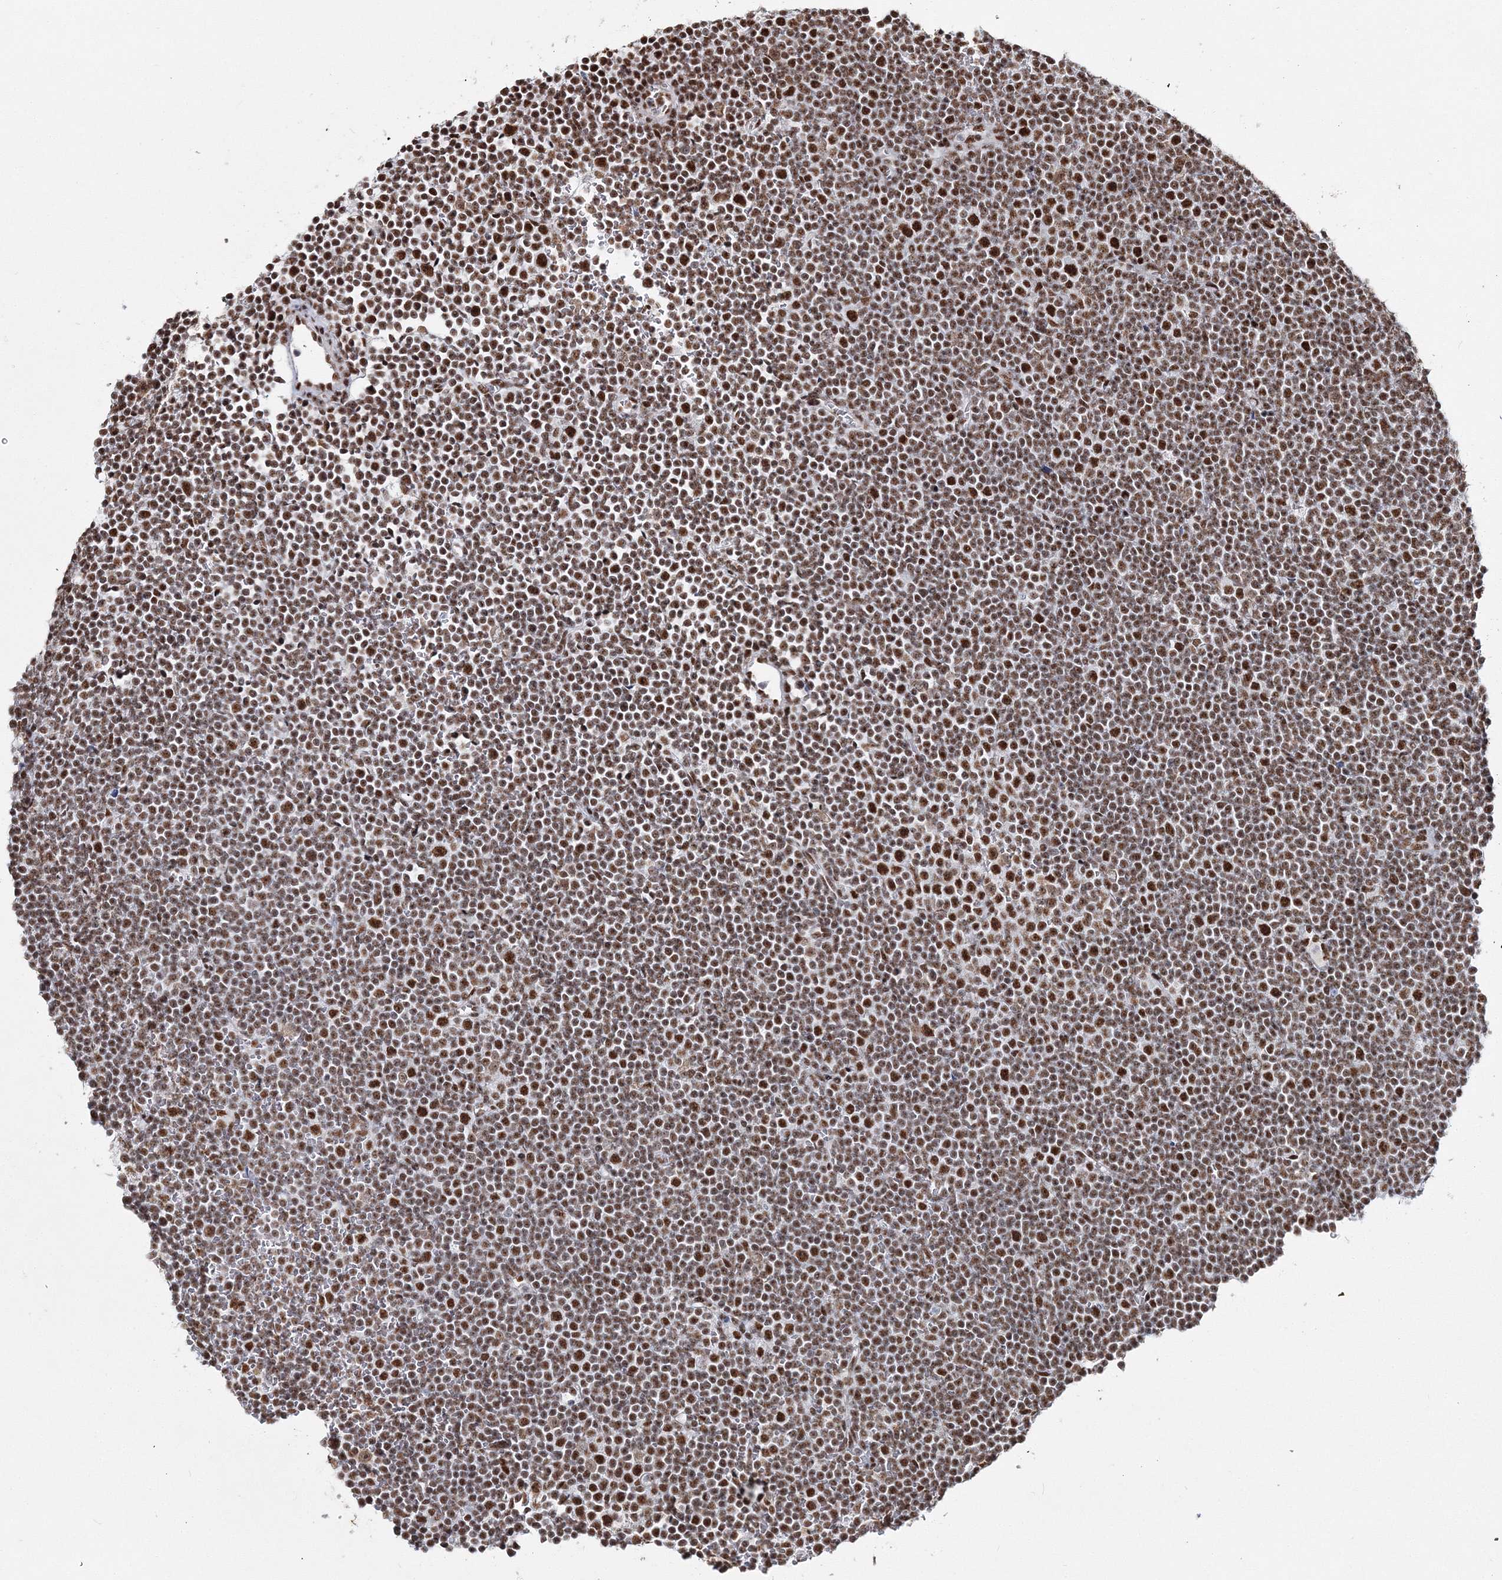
{"staining": {"intensity": "strong", "quantity": ">75%", "location": "nuclear"}, "tissue": "lymphoma", "cell_type": "Tumor cells", "image_type": "cancer", "snomed": [{"axis": "morphology", "description": "Malignant lymphoma, non-Hodgkin's type, Low grade"}, {"axis": "topography", "description": "Lymph node"}], "caption": "Strong nuclear expression is present in approximately >75% of tumor cells in malignant lymphoma, non-Hodgkin's type (low-grade).", "gene": "QRICH1", "patient": {"sex": "female", "age": 67}}